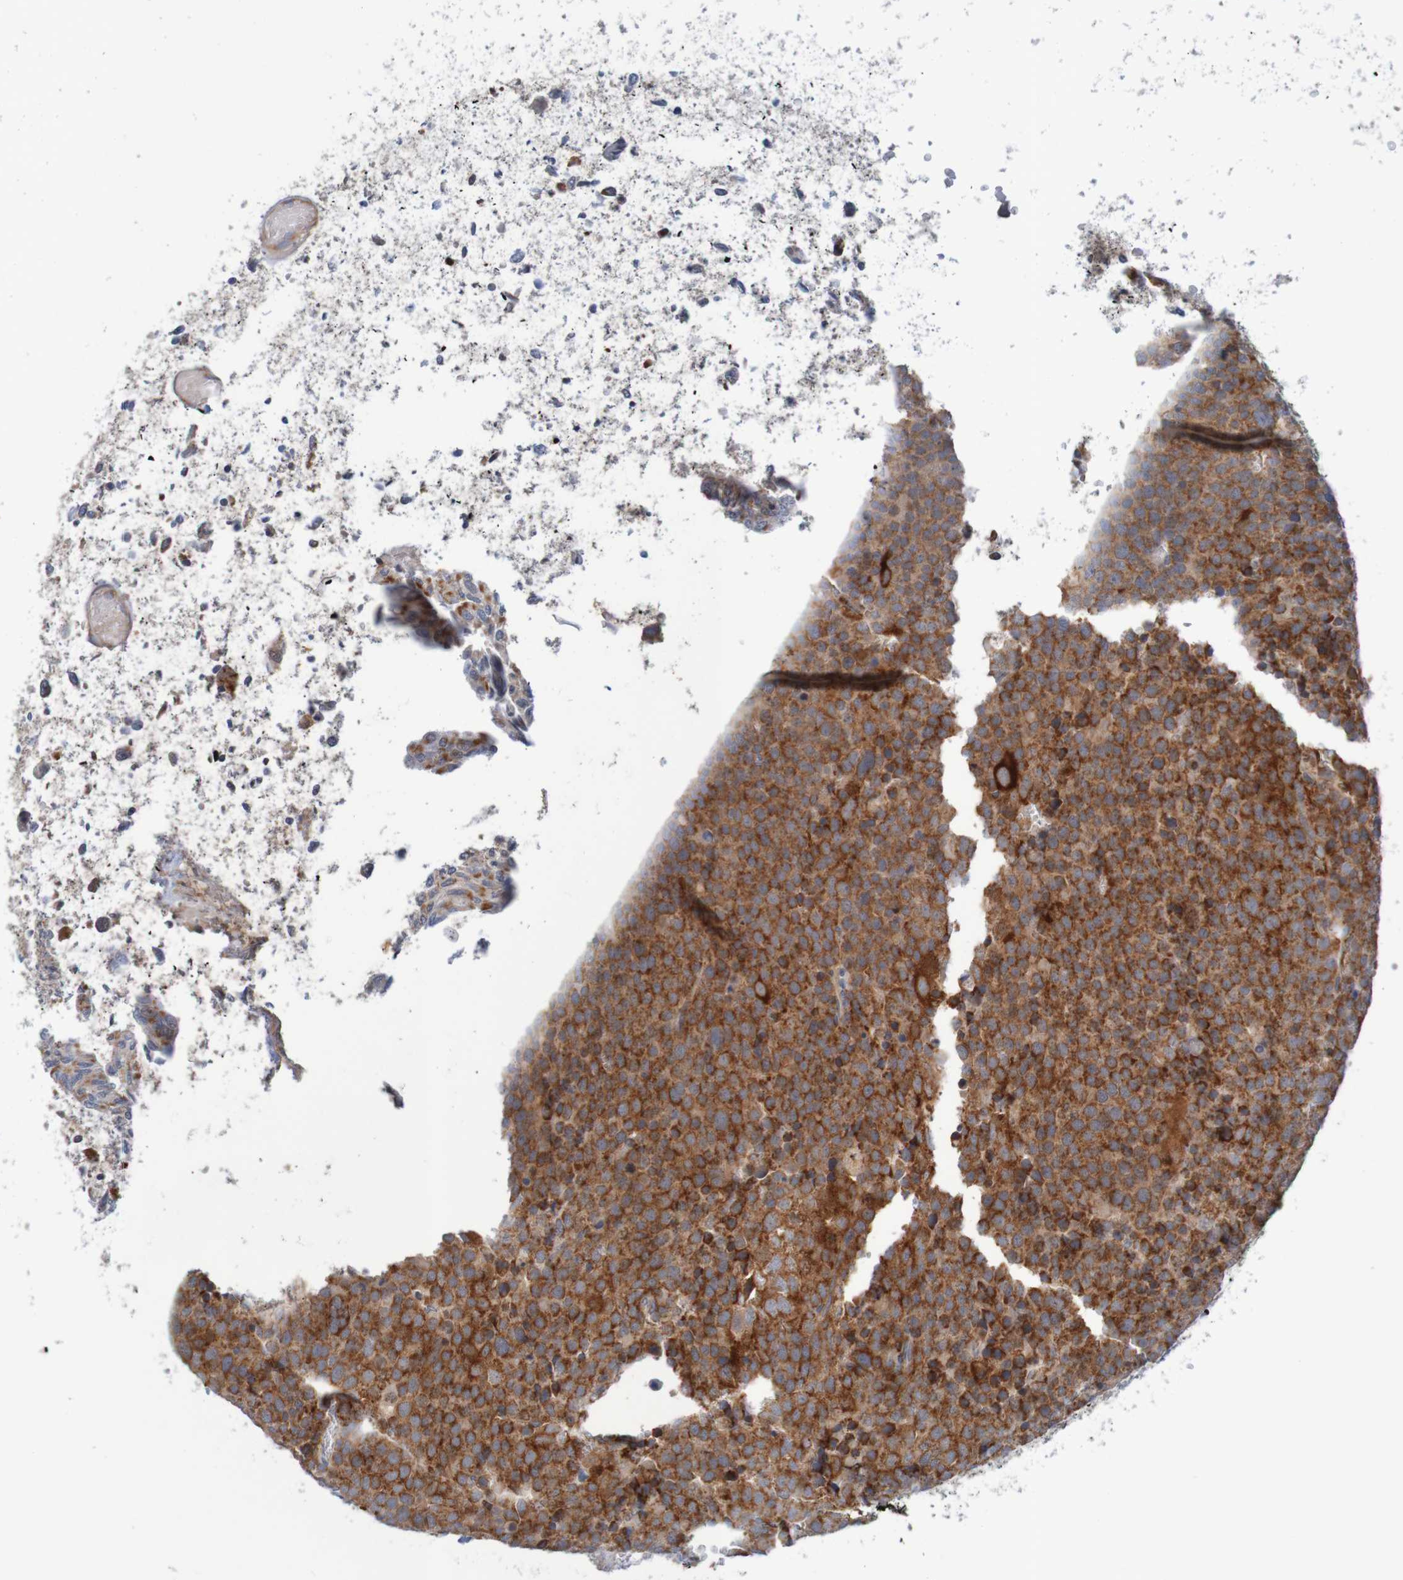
{"staining": {"intensity": "strong", "quantity": ">75%", "location": "cytoplasmic/membranous"}, "tissue": "testis cancer", "cell_type": "Tumor cells", "image_type": "cancer", "snomed": [{"axis": "morphology", "description": "Seminoma, NOS"}, {"axis": "topography", "description": "Testis"}], "caption": "Testis cancer (seminoma) stained with a brown dye reveals strong cytoplasmic/membranous positive positivity in approximately >75% of tumor cells.", "gene": "NAV2", "patient": {"sex": "male", "age": 71}}